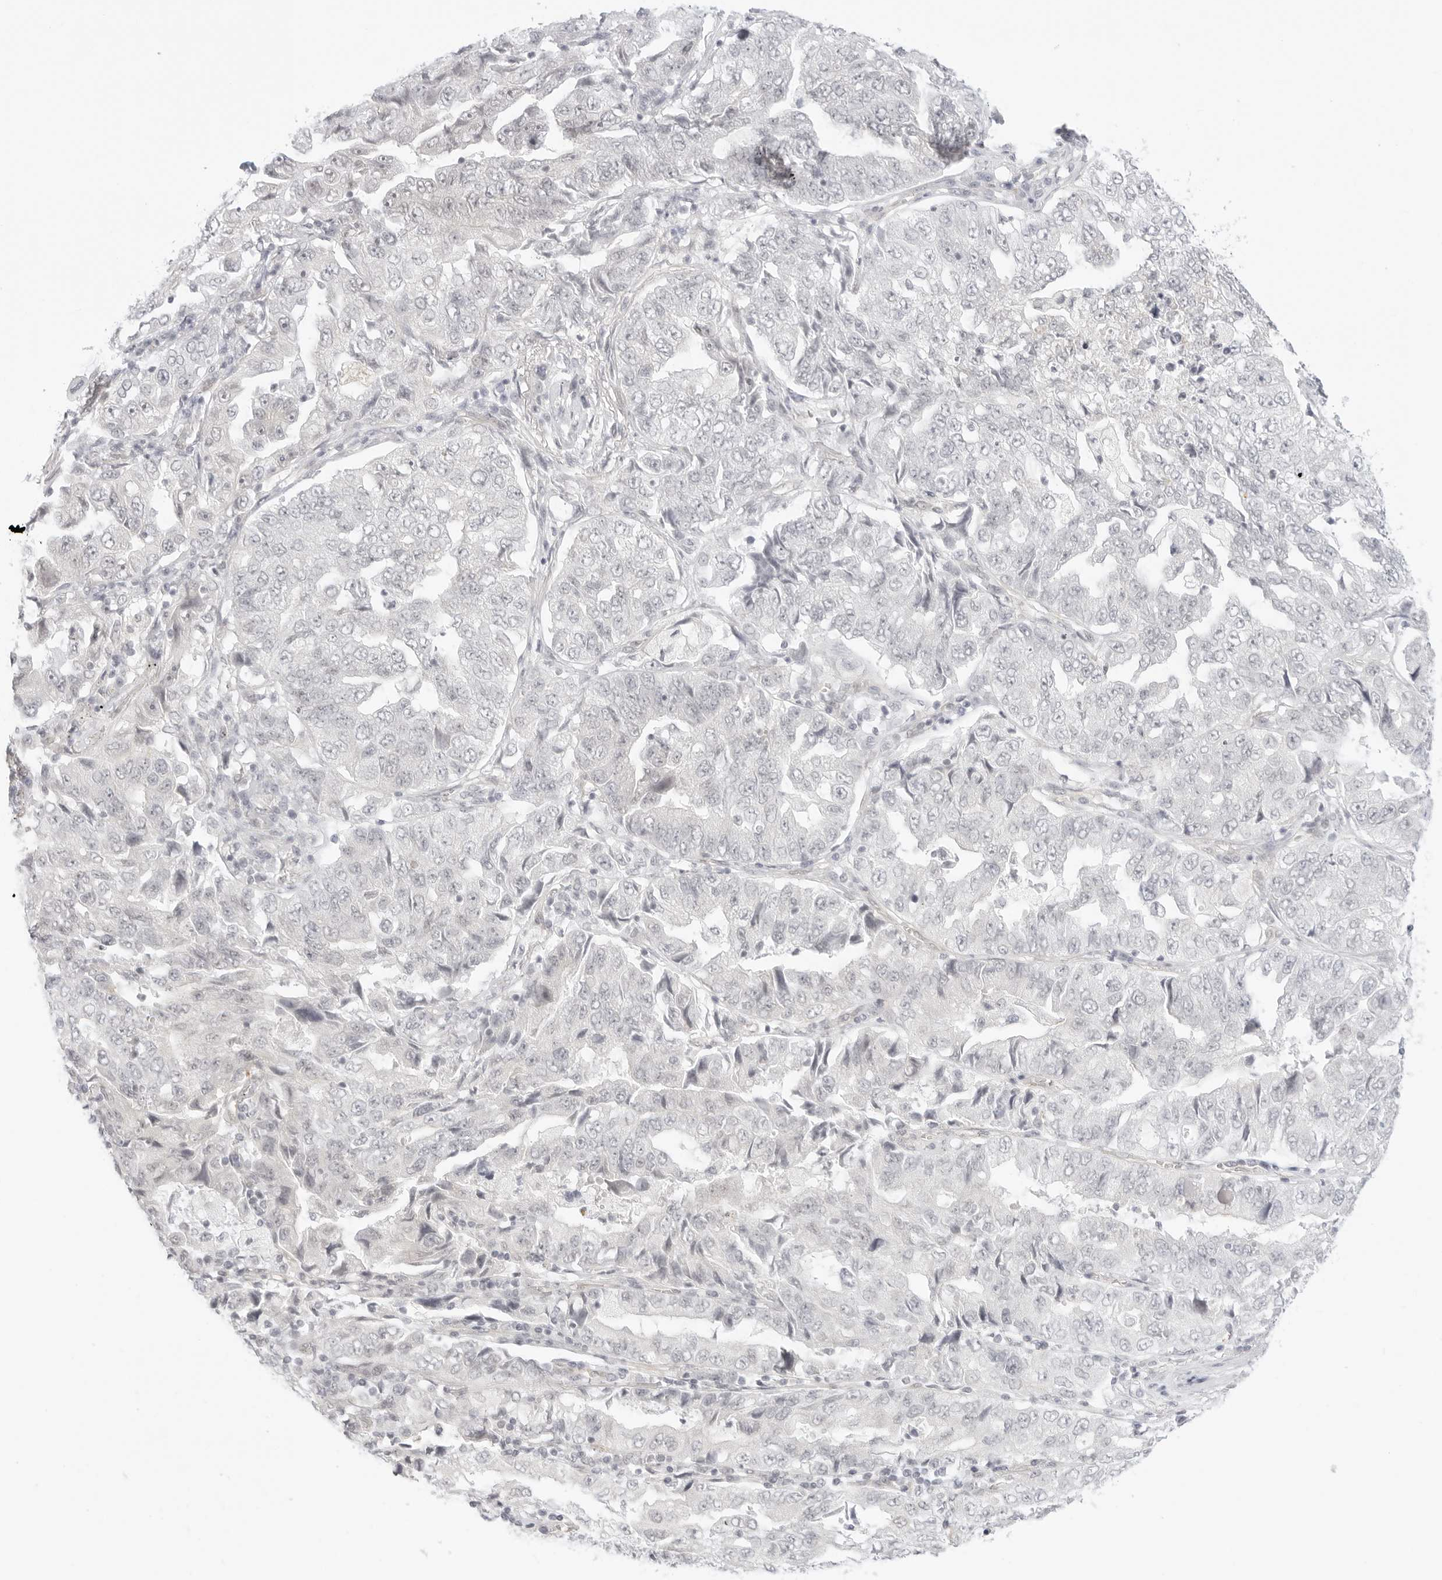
{"staining": {"intensity": "negative", "quantity": "none", "location": "none"}, "tissue": "lung cancer", "cell_type": "Tumor cells", "image_type": "cancer", "snomed": [{"axis": "morphology", "description": "Adenocarcinoma, NOS"}, {"axis": "topography", "description": "Lung"}], "caption": "An immunohistochemistry micrograph of lung cancer is shown. There is no staining in tumor cells of lung cancer.", "gene": "MED18", "patient": {"sex": "female", "age": 51}}